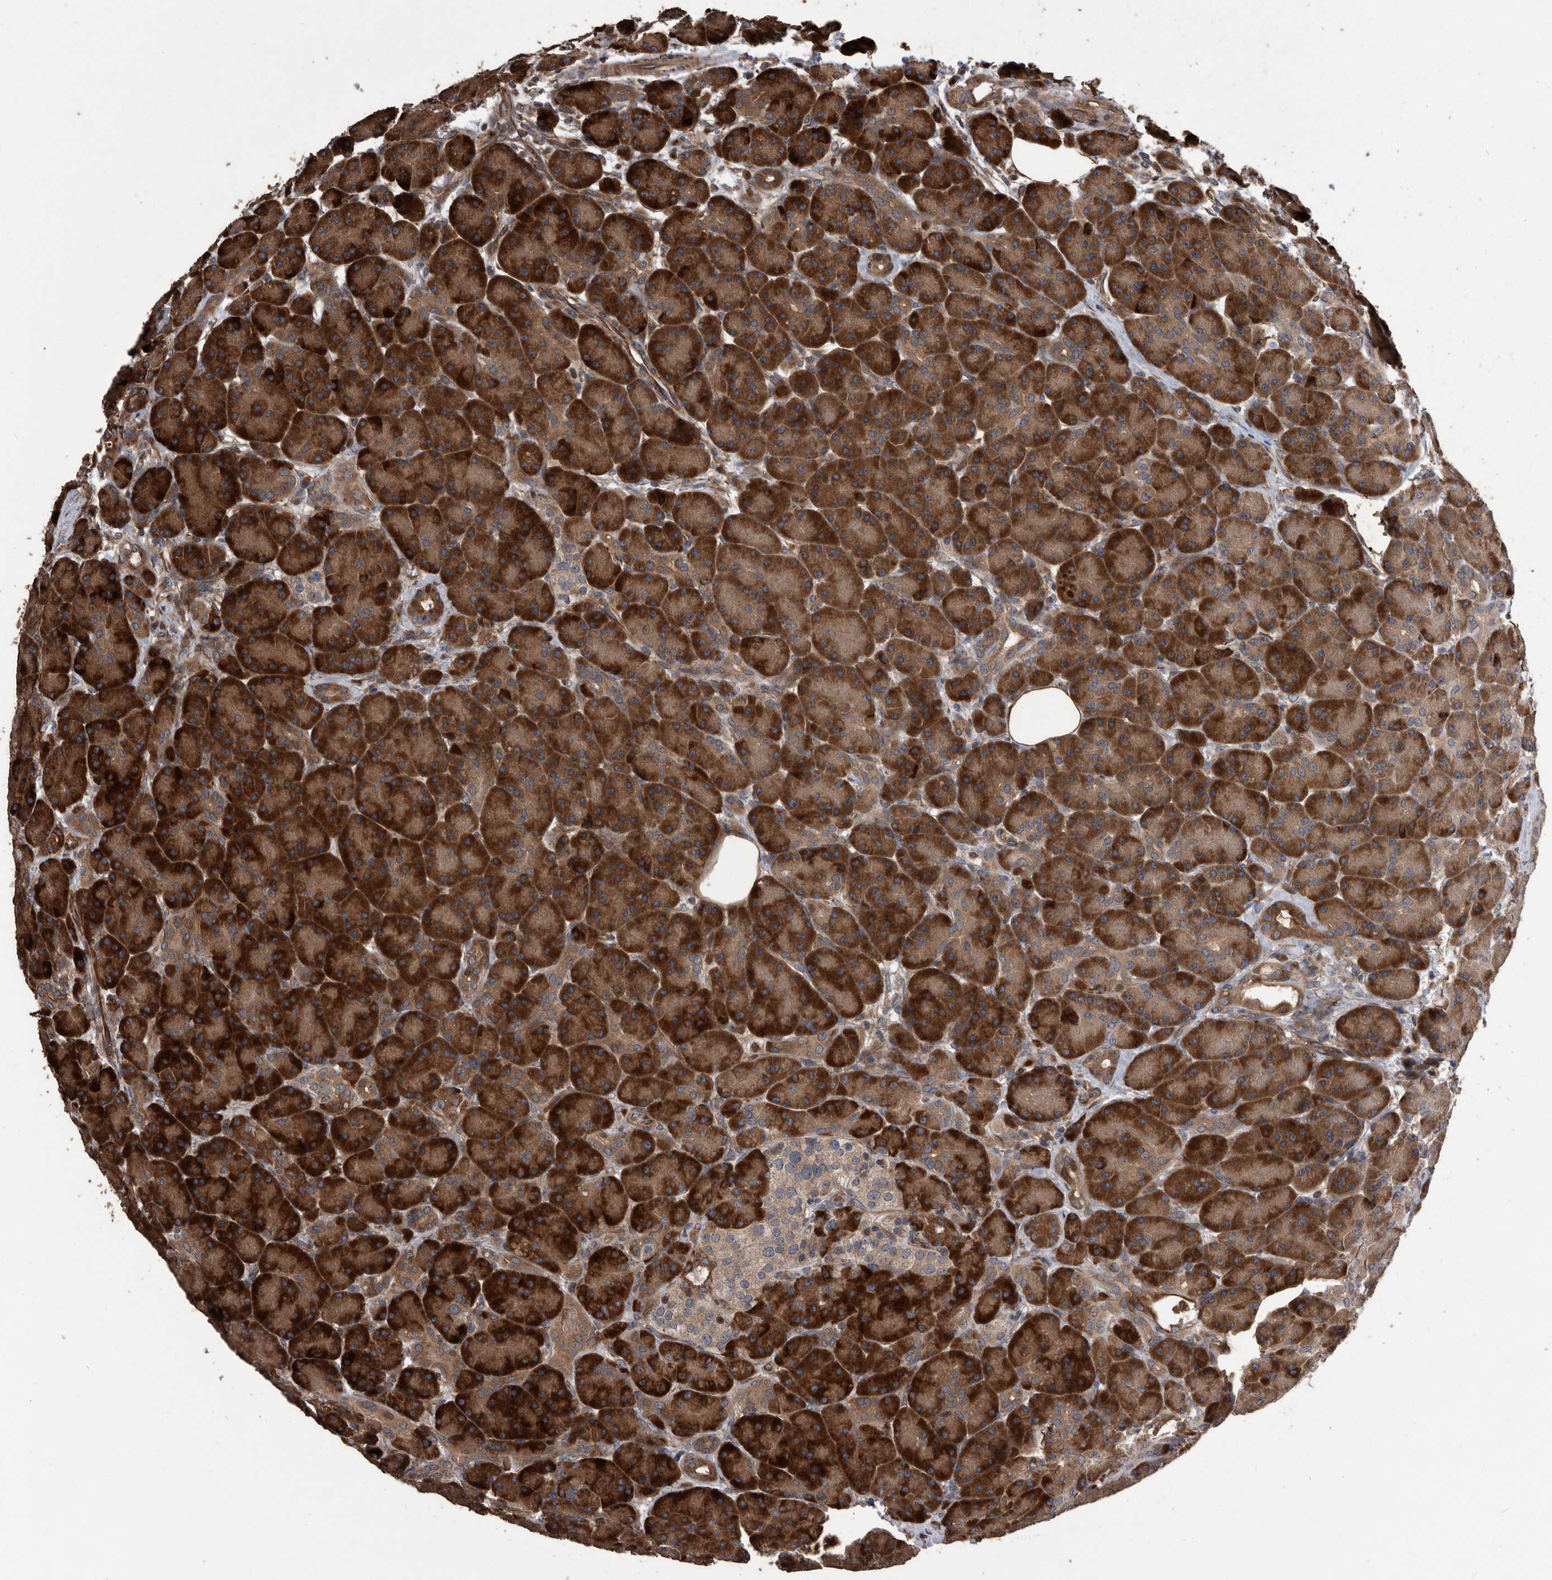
{"staining": {"intensity": "strong", "quantity": ">75%", "location": "cytoplasmic/membranous"}, "tissue": "pancreas", "cell_type": "Exocrine glandular cells", "image_type": "normal", "snomed": [{"axis": "morphology", "description": "Normal tissue, NOS"}, {"axis": "topography", "description": "Pancreas"}], "caption": "Pancreas stained for a protein displays strong cytoplasmic/membranous positivity in exocrine glandular cells. The staining is performed using DAB brown chromogen to label protein expression. The nuclei are counter-stained blue using hematoxylin.", "gene": "SERINC2", "patient": {"sex": "male", "age": 63}}